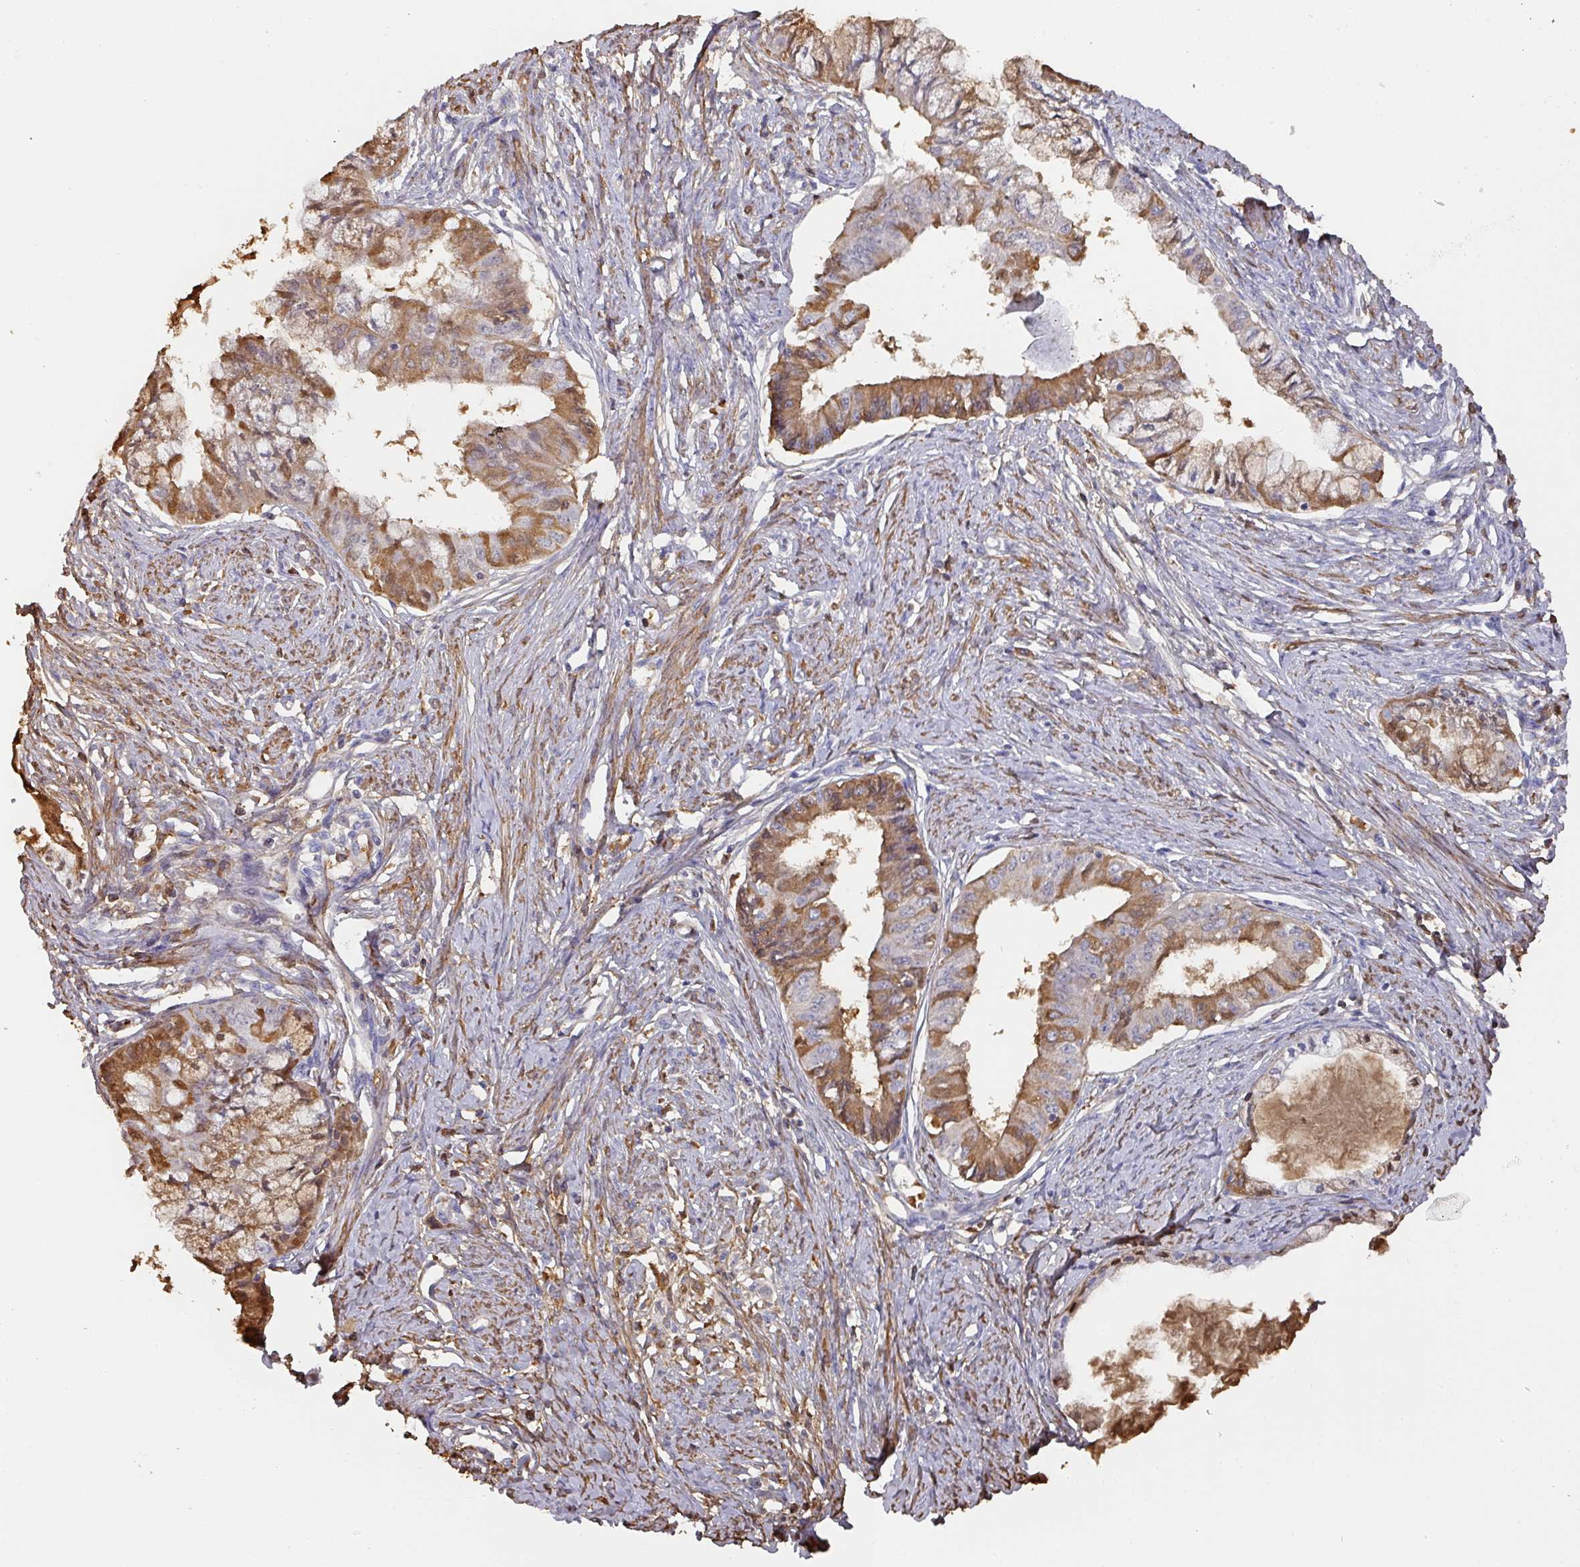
{"staining": {"intensity": "strong", "quantity": ">75%", "location": "cytoplasmic/membranous"}, "tissue": "endometrial cancer", "cell_type": "Tumor cells", "image_type": "cancer", "snomed": [{"axis": "morphology", "description": "Adenocarcinoma, NOS"}, {"axis": "topography", "description": "Endometrium"}], "caption": "DAB immunohistochemical staining of human adenocarcinoma (endometrial) reveals strong cytoplasmic/membranous protein expression in approximately >75% of tumor cells.", "gene": "ALB", "patient": {"sex": "female", "age": 76}}